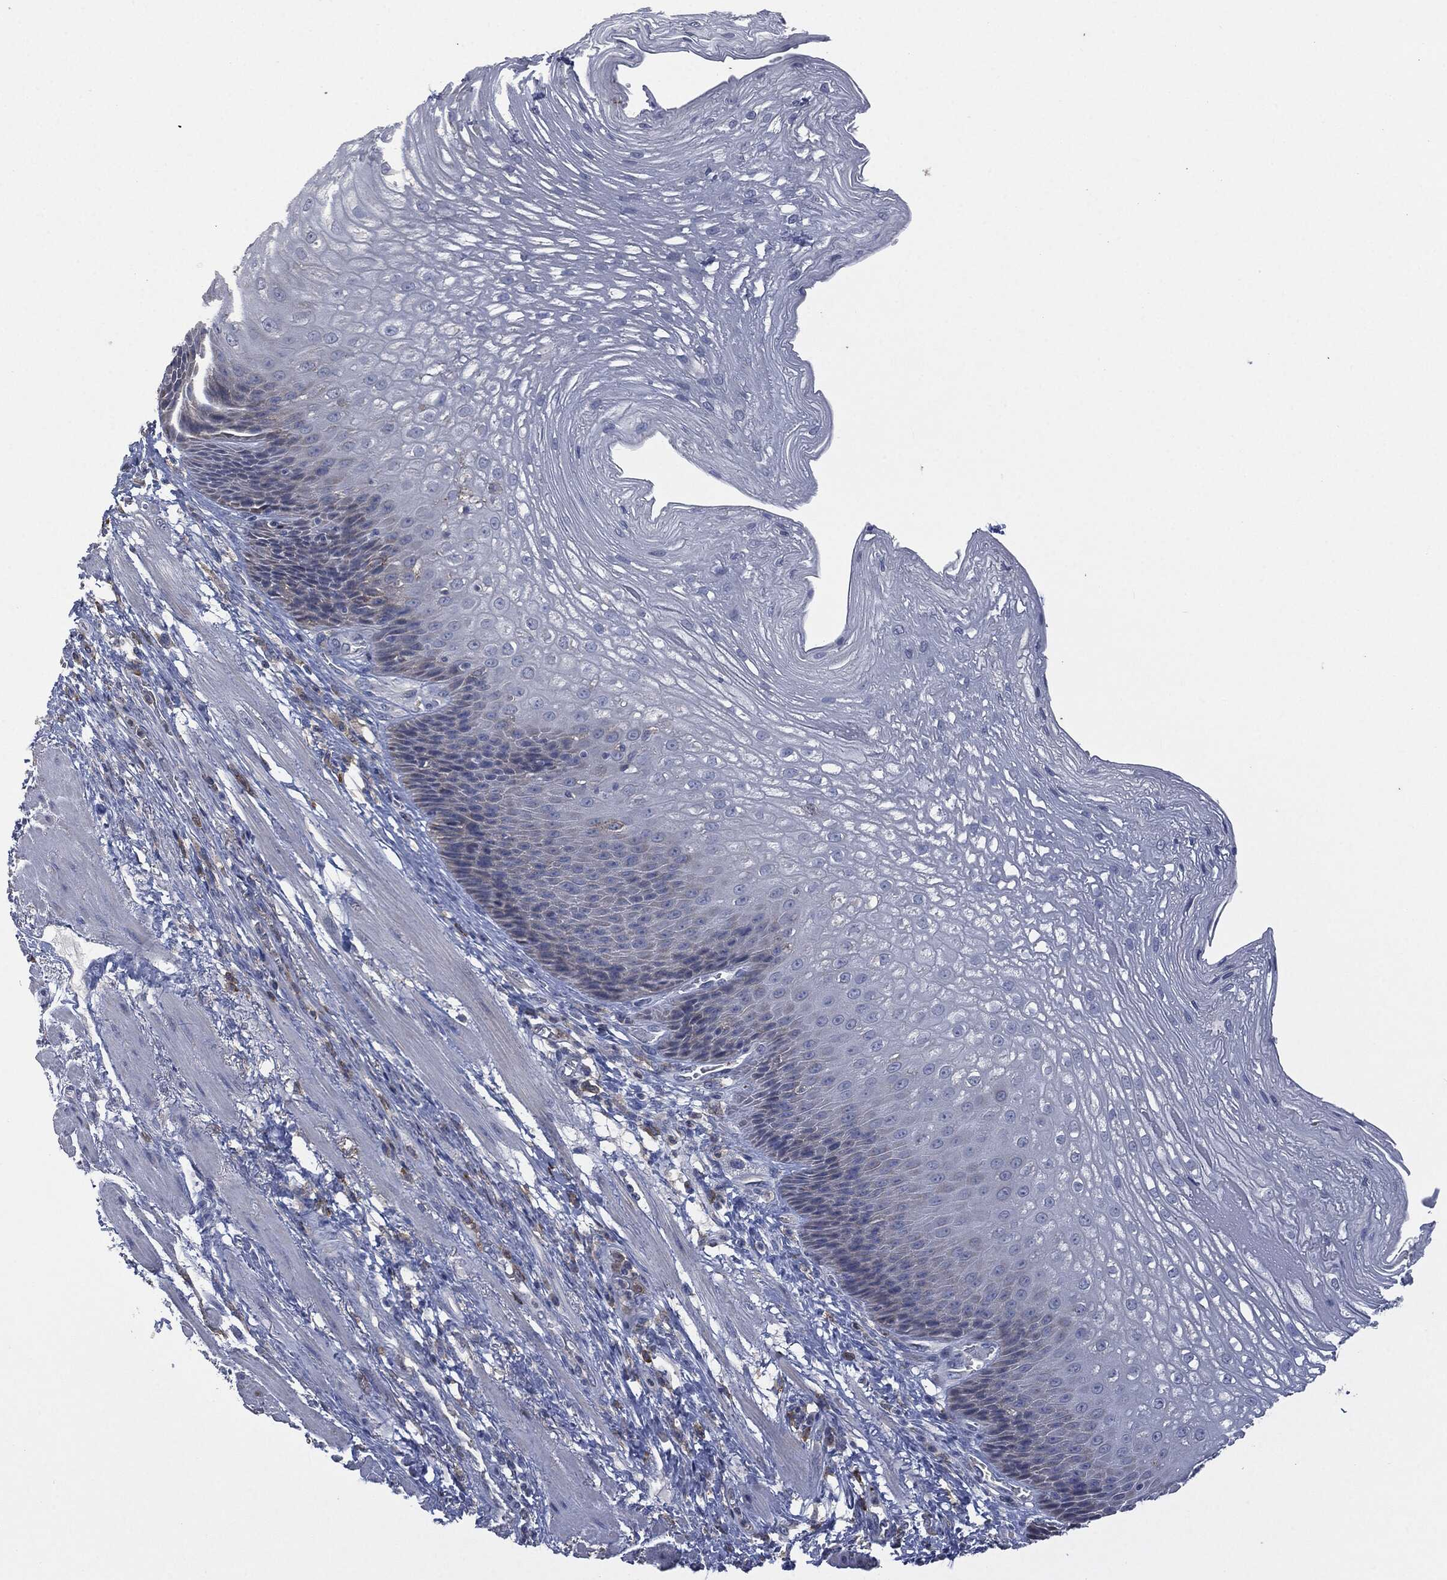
{"staining": {"intensity": "negative", "quantity": "none", "location": "none"}, "tissue": "esophagus", "cell_type": "Squamous epithelial cells", "image_type": "normal", "snomed": [{"axis": "morphology", "description": "Normal tissue, NOS"}, {"axis": "topography", "description": "Esophagus"}], "caption": "Squamous epithelial cells are negative for protein expression in benign human esophagus. (DAB immunohistochemistry (IHC) visualized using brightfield microscopy, high magnification).", "gene": "CD33", "patient": {"sex": "male", "age": 63}}